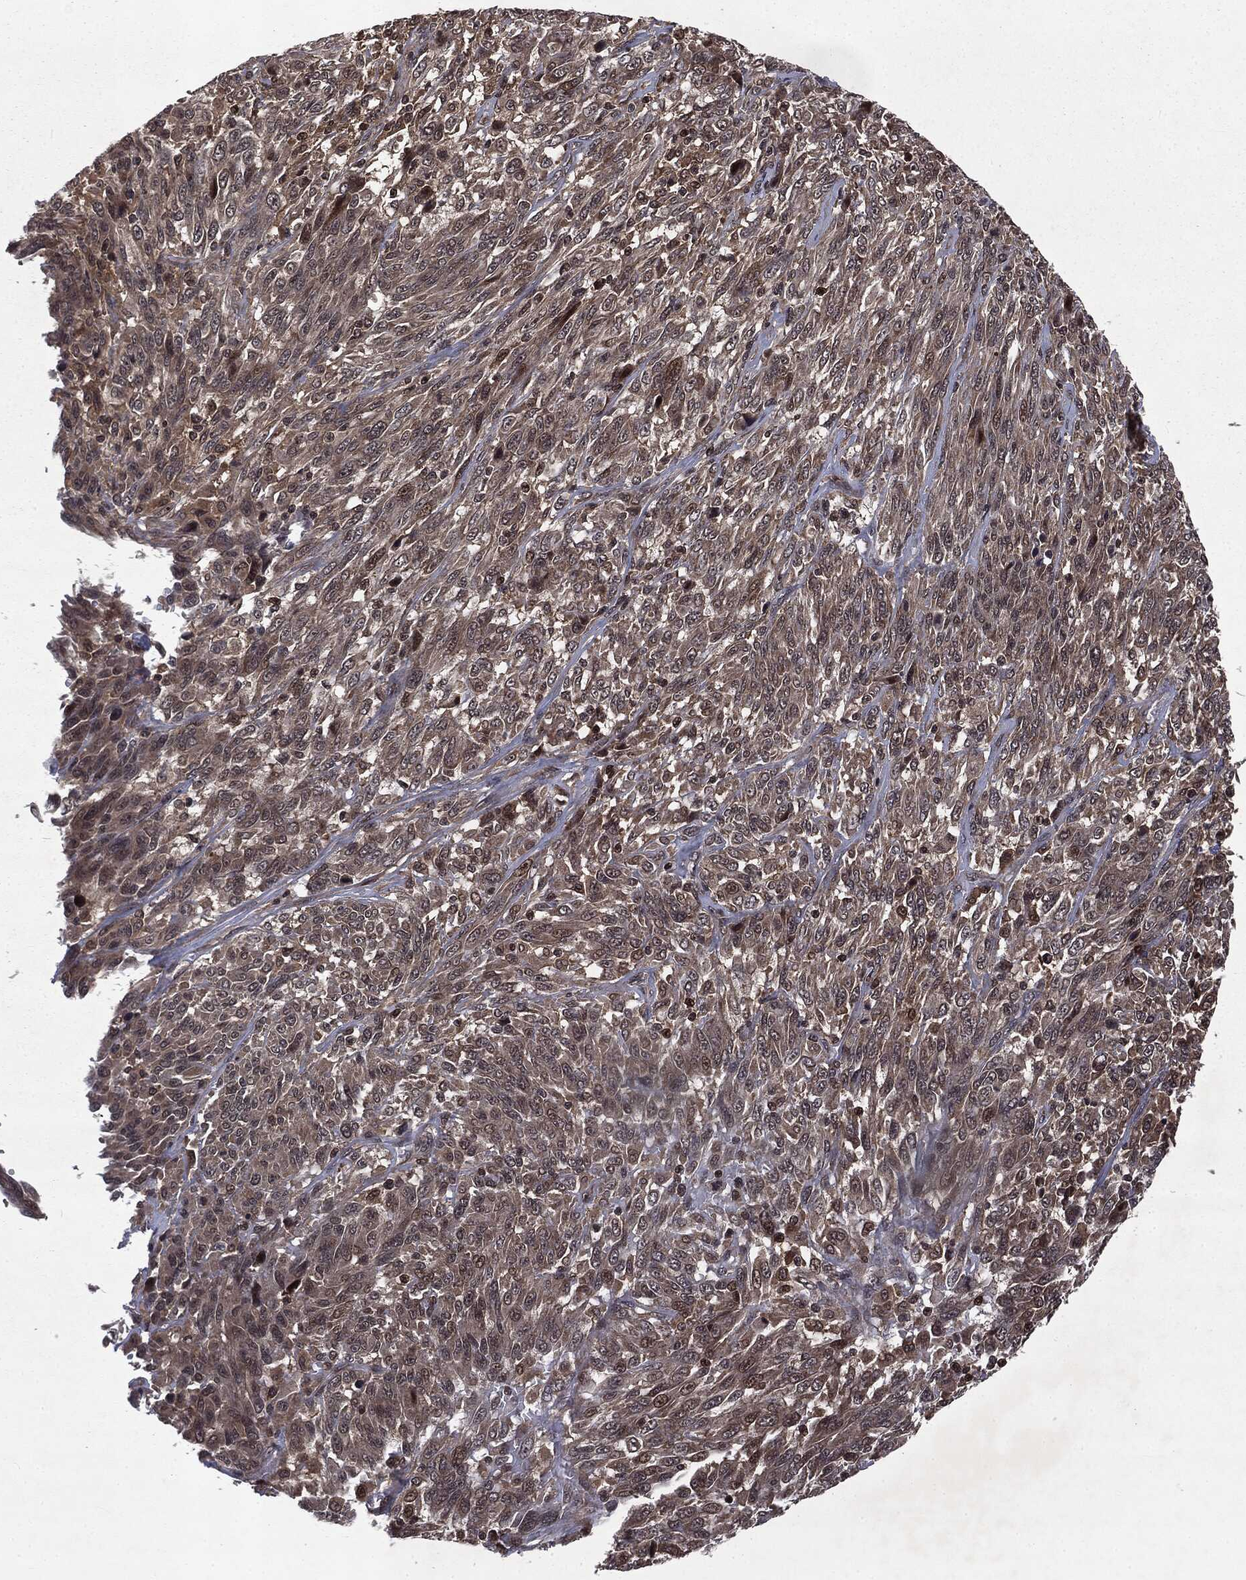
{"staining": {"intensity": "moderate", "quantity": "25%-75%", "location": "cytoplasmic/membranous"}, "tissue": "melanoma", "cell_type": "Tumor cells", "image_type": "cancer", "snomed": [{"axis": "morphology", "description": "Malignant melanoma, NOS"}, {"axis": "topography", "description": "Skin"}], "caption": "Immunohistochemistry (IHC) micrograph of human malignant melanoma stained for a protein (brown), which displays medium levels of moderate cytoplasmic/membranous staining in approximately 25%-75% of tumor cells.", "gene": "STAU2", "patient": {"sex": "female", "age": 91}}